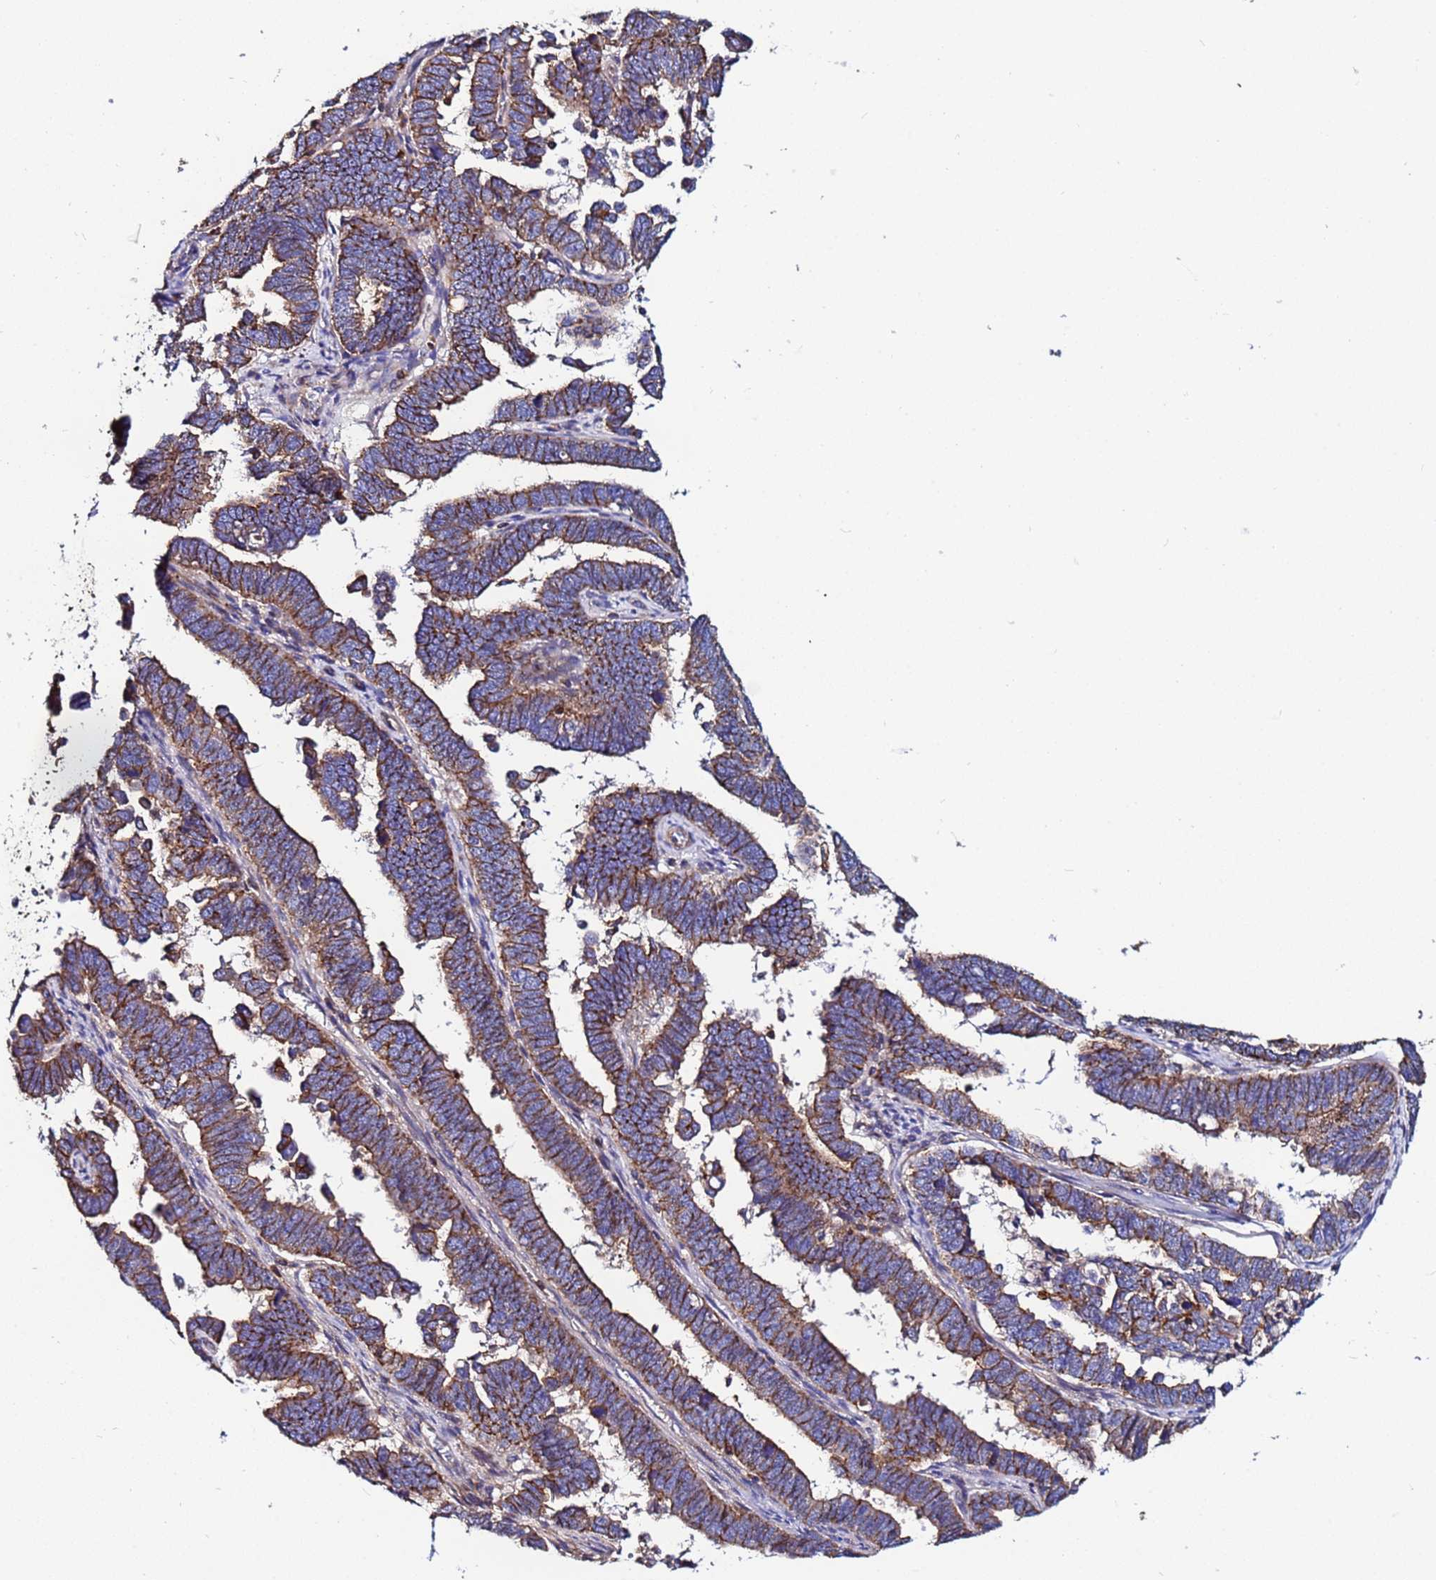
{"staining": {"intensity": "moderate", "quantity": ">75%", "location": "cytoplasmic/membranous"}, "tissue": "endometrial cancer", "cell_type": "Tumor cells", "image_type": "cancer", "snomed": [{"axis": "morphology", "description": "Adenocarcinoma, NOS"}, {"axis": "topography", "description": "Endometrium"}], "caption": "Endometrial adenocarcinoma stained with DAB immunohistochemistry (IHC) demonstrates medium levels of moderate cytoplasmic/membranous positivity in approximately >75% of tumor cells.", "gene": "POTEE", "patient": {"sex": "female", "age": 75}}